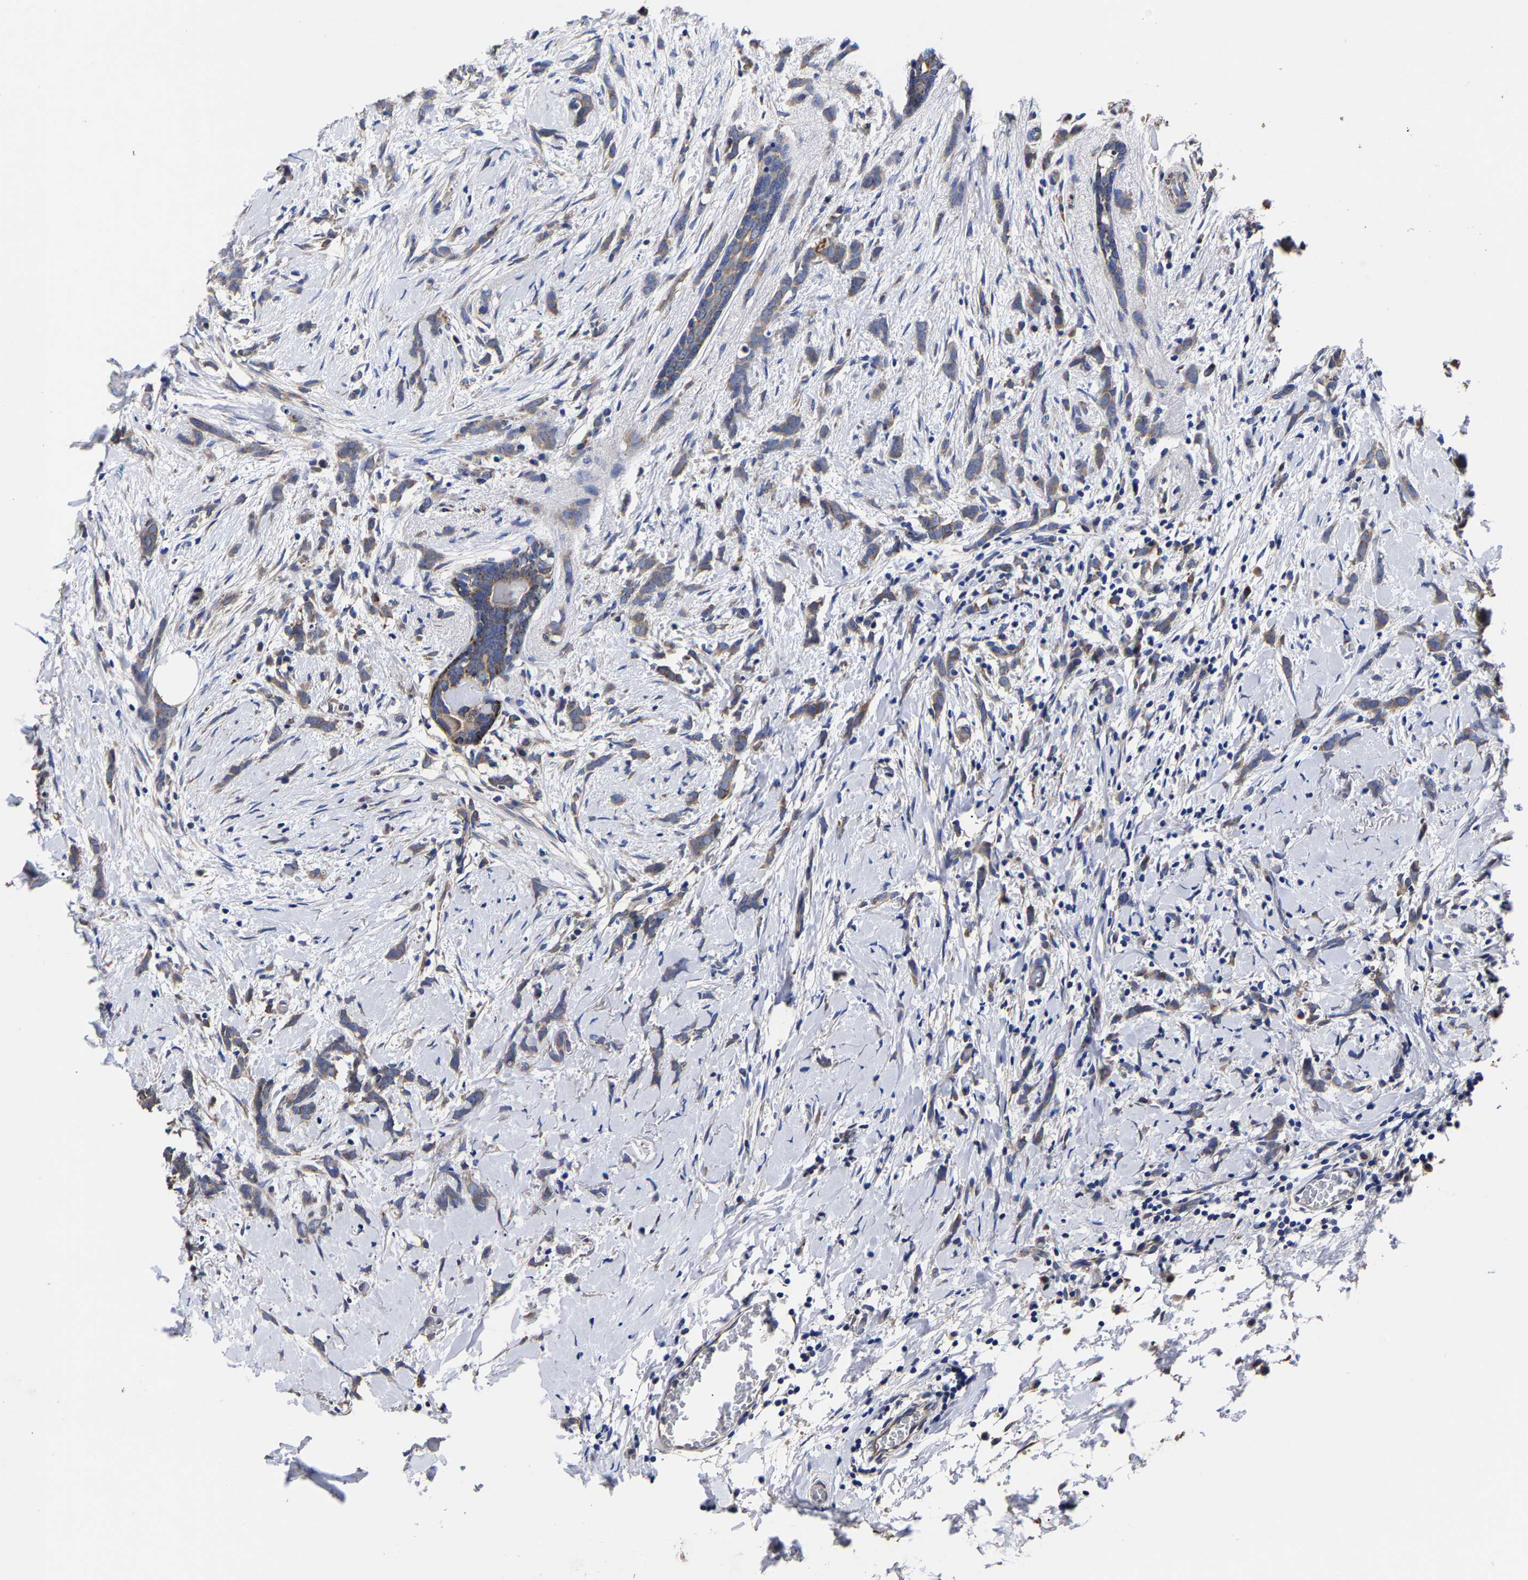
{"staining": {"intensity": "moderate", "quantity": "25%-75%", "location": "cytoplasmic/membranous"}, "tissue": "breast cancer", "cell_type": "Tumor cells", "image_type": "cancer", "snomed": [{"axis": "morphology", "description": "Lobular carcinoma, in situ"}, {"axis": "morphology", "description": "Lobular carcinoma"}, {"axis": "topography", "description": "Breast"}], "caption": "A micrograph of human breast lobular carcinoma in situ stained for a protein displays moderate cytoplasmic/membranous brown staining in tumor cells. (DAB IHC, brown staining for protein, blue staining for nuclei).", "gene": "AASS", "patient": {"sex": "female", "age": 41}}